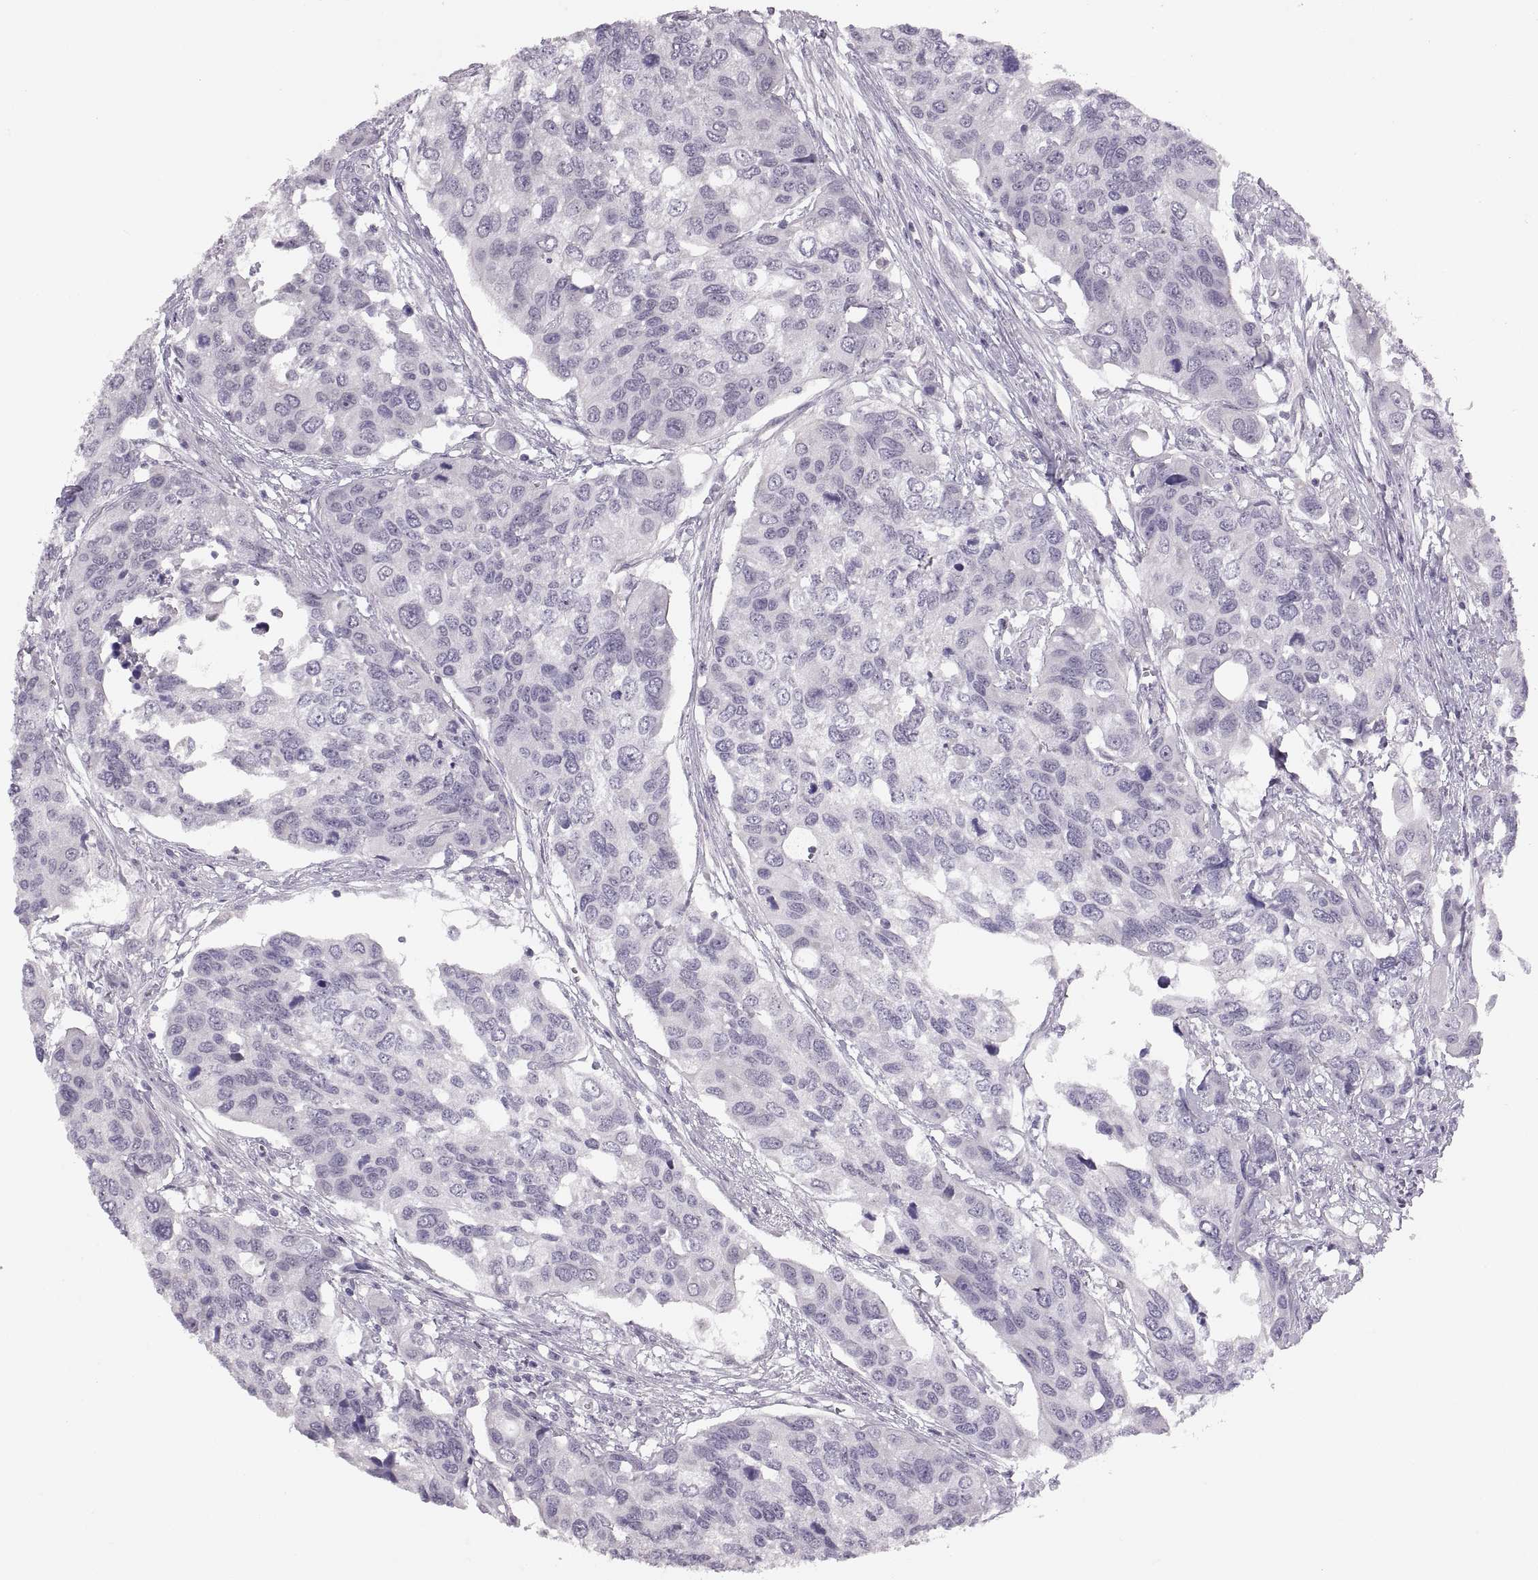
{"staining": {"intensity": "negative", "quantity": "none", "location": "none"}, "tissue": "urothelial cancer", "cell_type": "Tumor cells", "image_type": "cancer", "snomed": [{"axis": "morphology", "description": "Urothelial carcinoma, High grade"}, {"axis": "topography", "description": "Urinary bladder"}], "caption": "Immunohistochemical staining of human urothelial cancer shows no significant expression in tumor cells.", "gene": "ADH6", "patient": {"sex": "male", "age": 60}}